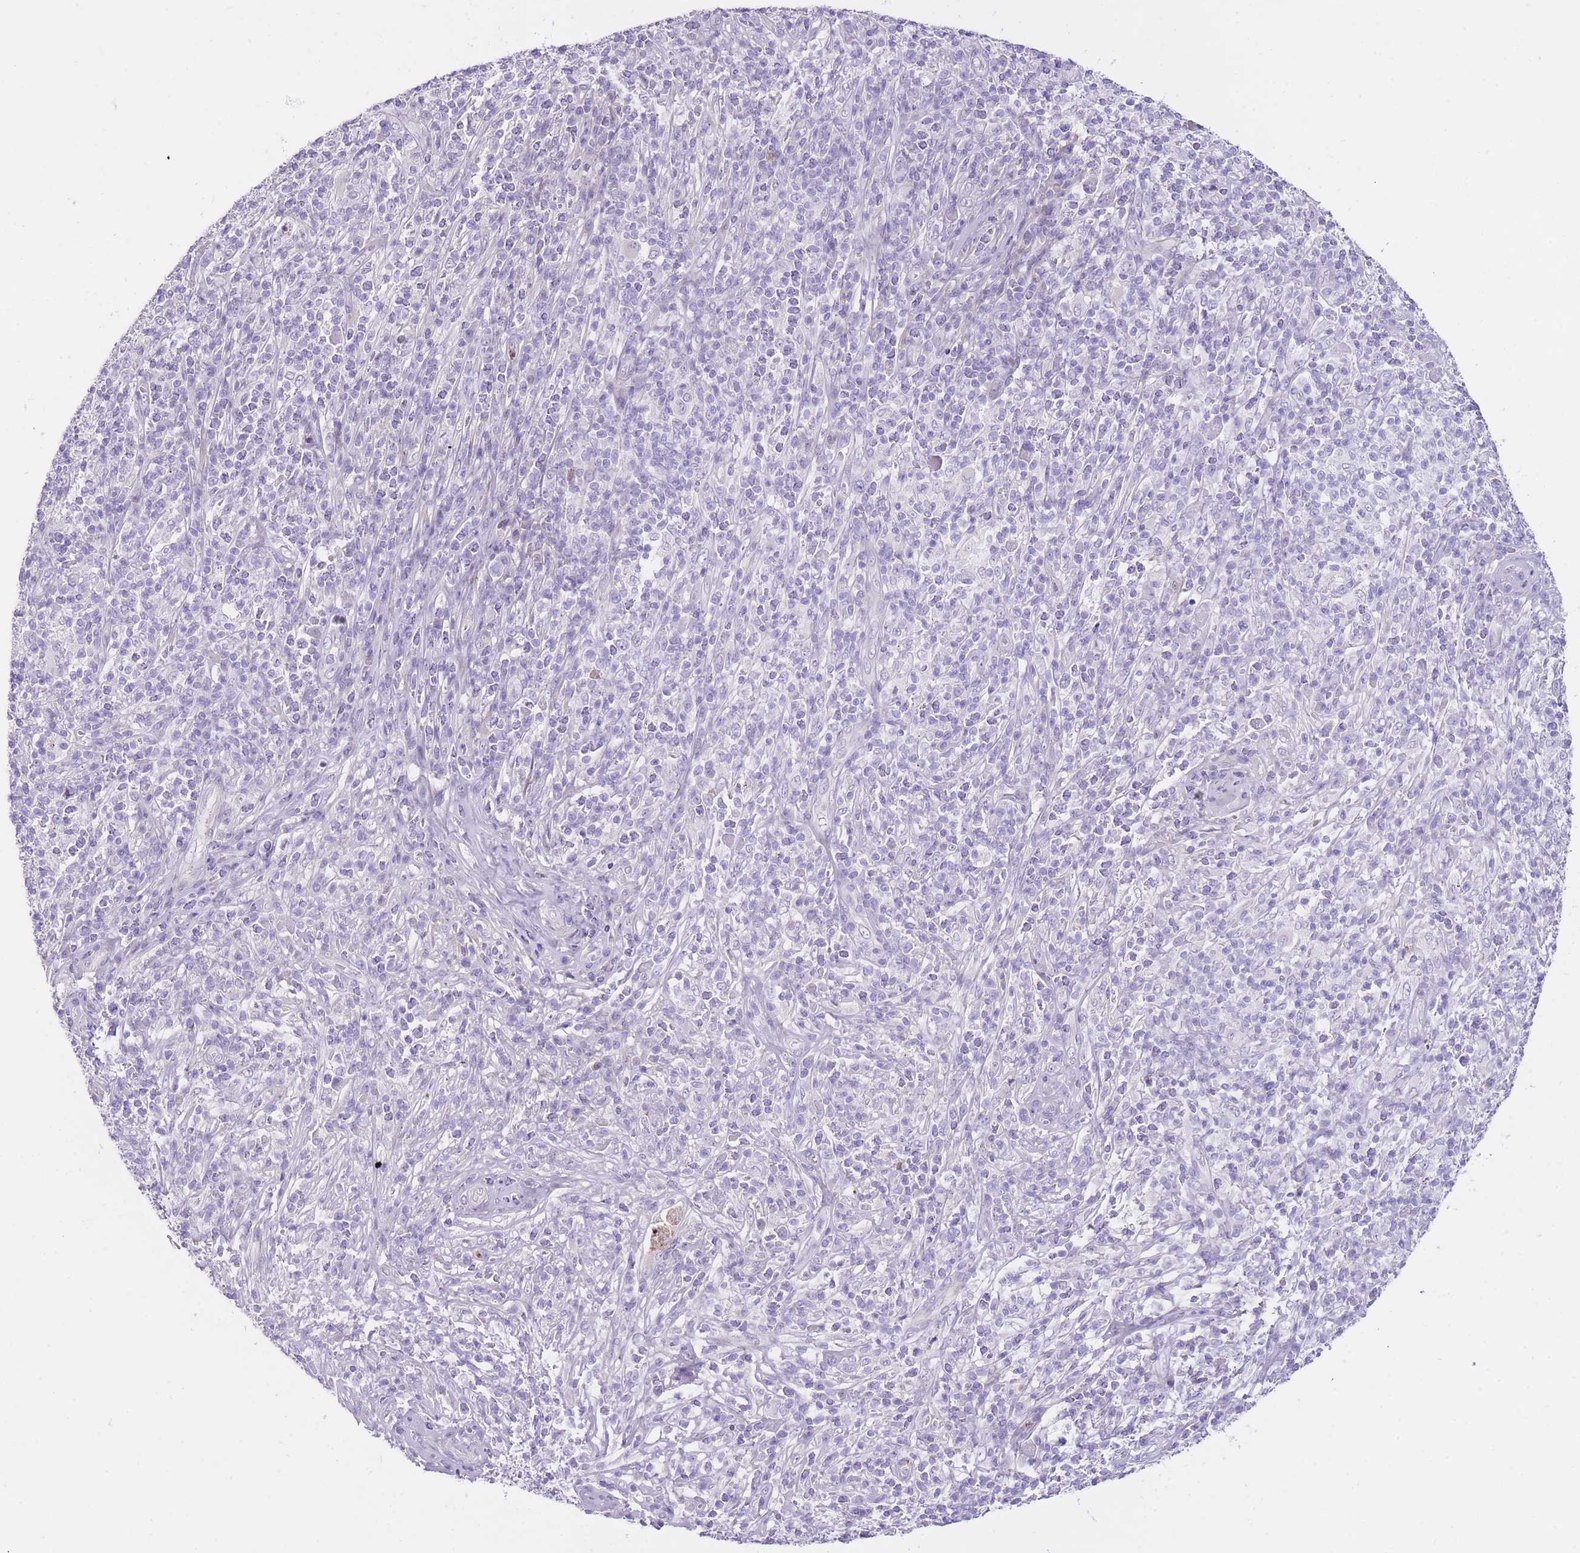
{"staining": {"intensity": "negative", "quantity": "none", "location": "none"}, "tissue": "melanoma", "cell_type": "Tumor cells", "image_type": "cancer", "snomed": [{"axis": "morphology", "description": "Malignant melanoma, NOS"}, {"axis": "topography", "description": "Skin"}], "caption": "High magnification brightfield microscopy of malignant melanoma stained with DAB (brown) and counterstained with hematoxylin (blue): tumor cells show no significant staining.", "gene": "IMPG1", "patient": {"sex": "male", "age": 66}}